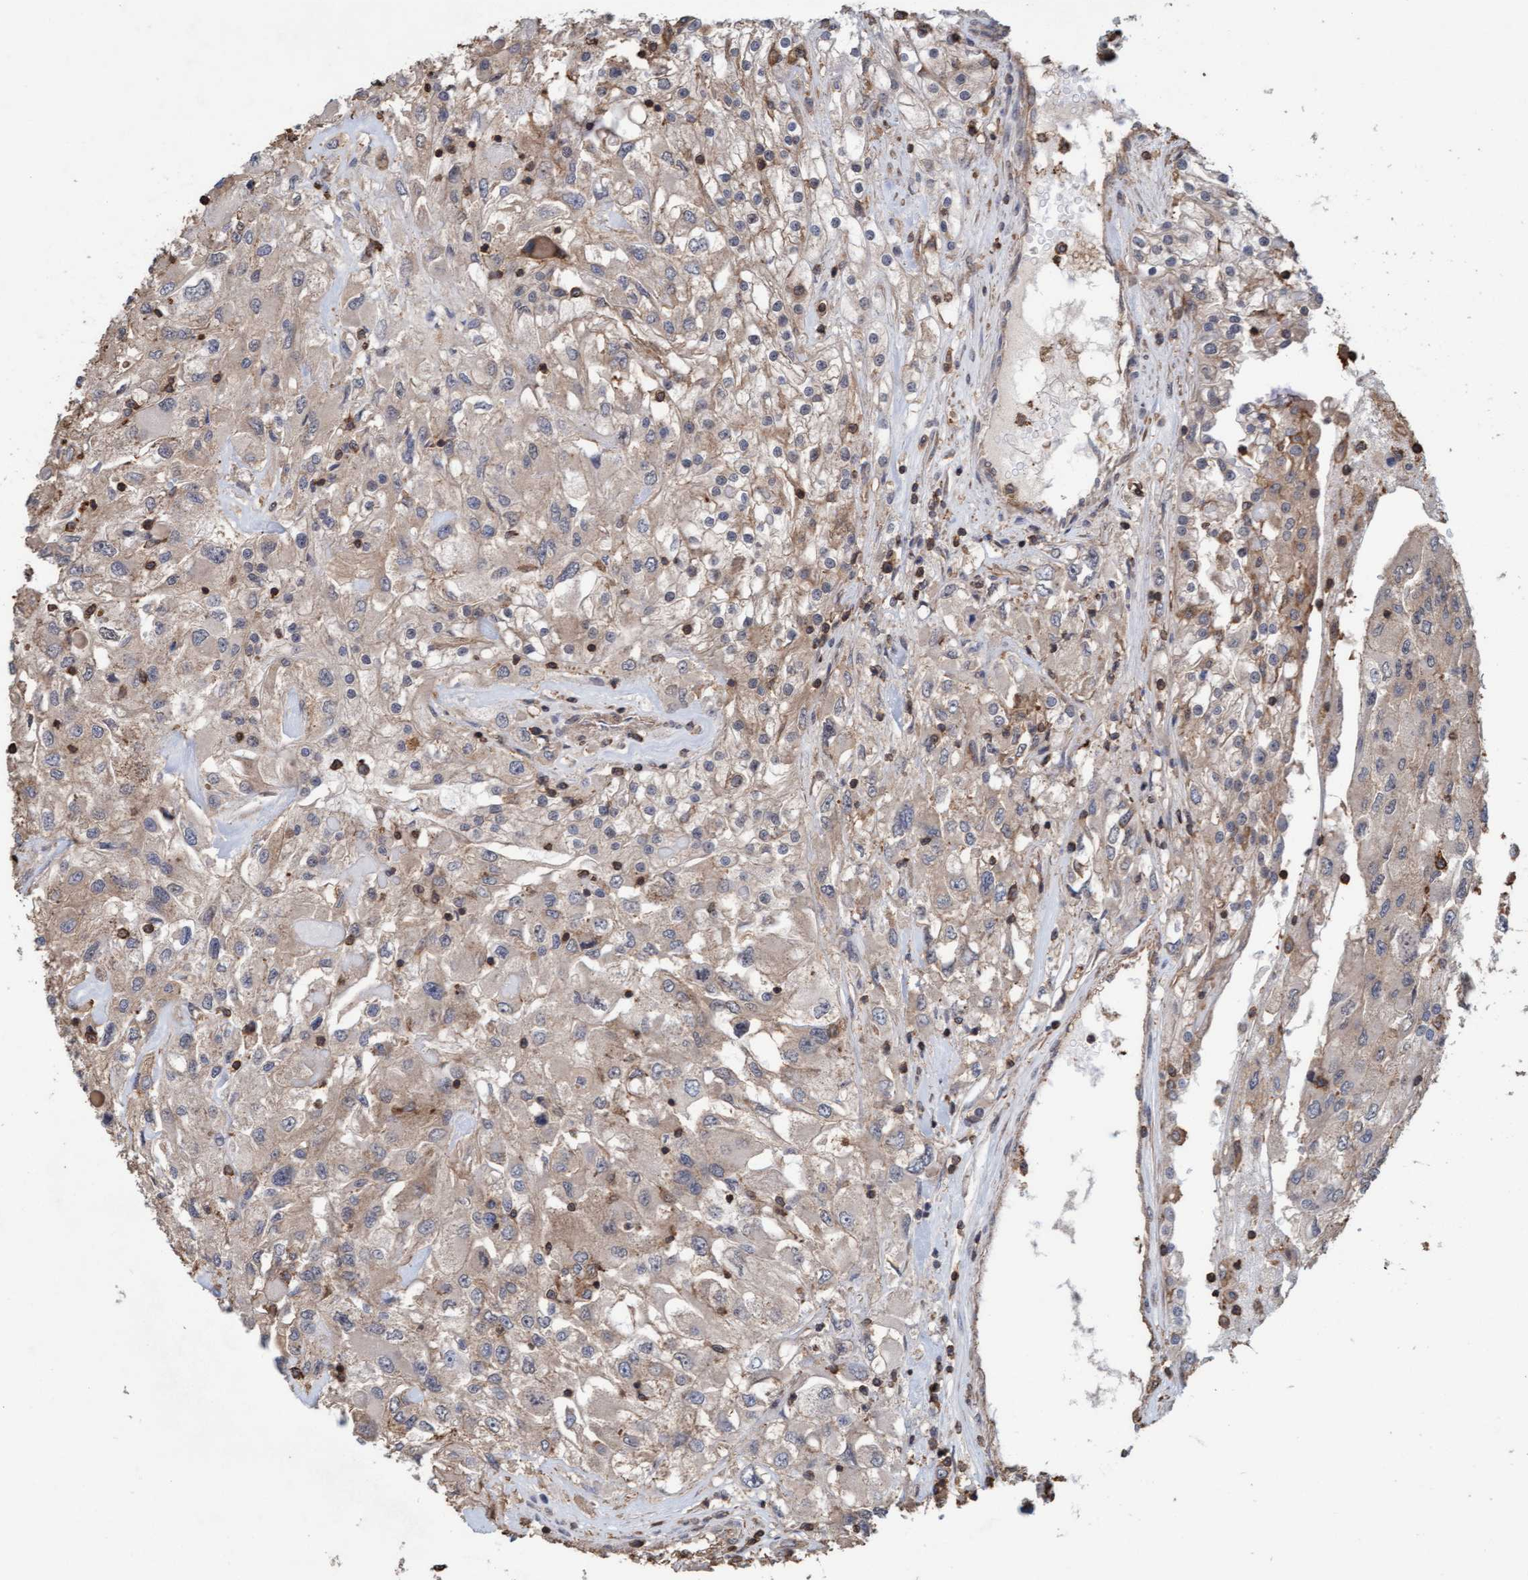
{"staining": {"intensity": "weak", "quantity": ">75%", "location": "cytoplasmic/membranous"}, "tissue": "renal cancer", "cell_type": "Tumor cells", "image_type": "cancer", "snomed": [{"axis": "morphology", "description": "Adenocarcinoma, NOS"}, {"axis": "topography", "description": "Kidney"}], "caption": "Immunohistochemical staining of renal adenocarcinoma demonstrates weak cytoplasmic/membranous protein expression in approximately >75% of tumor cells.", "gene": "FXR2", "patient": {"sex": "female", "age": 52}}